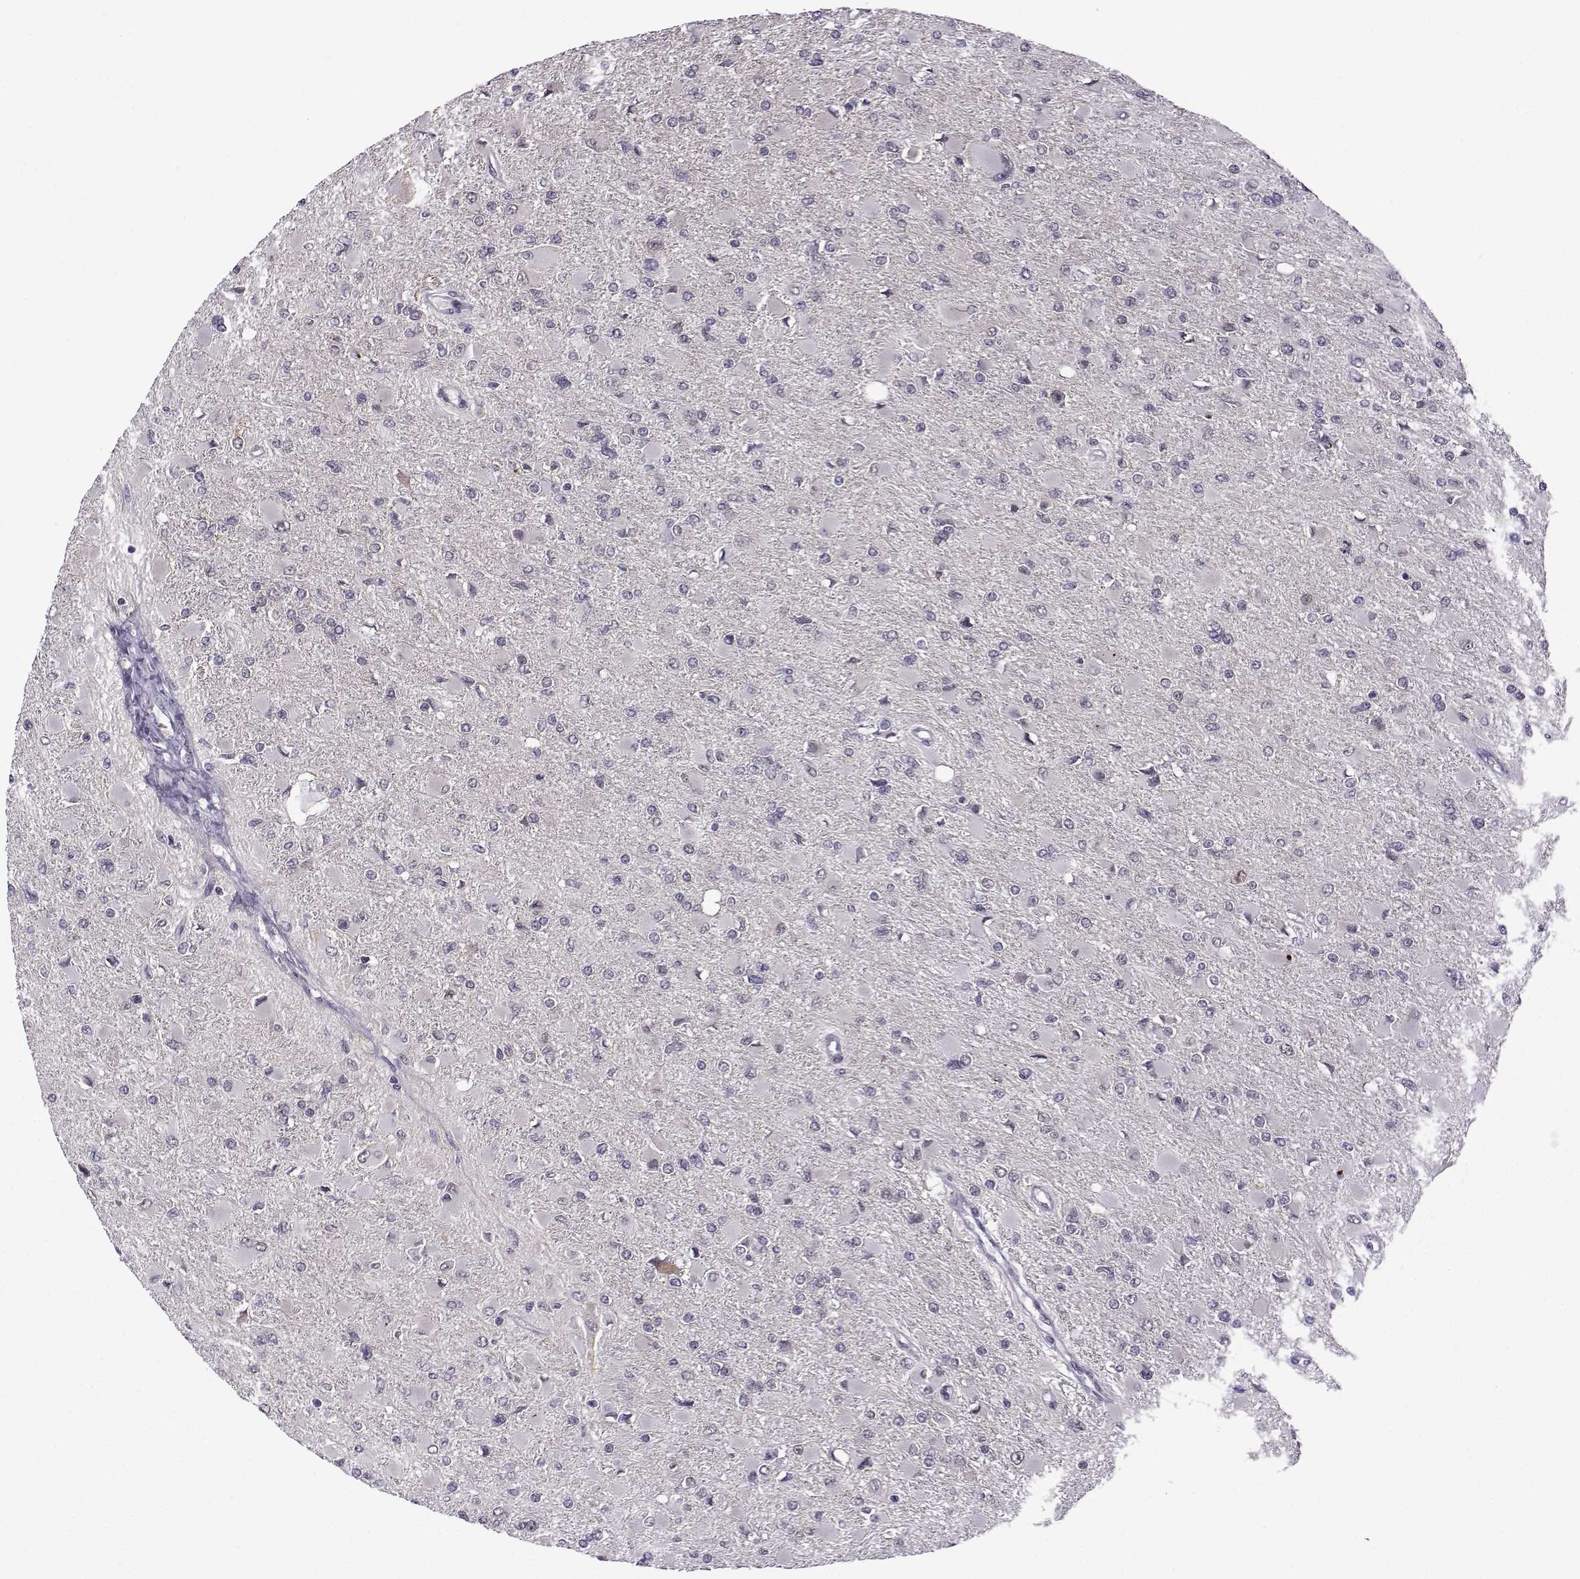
{"staining": {"intensity": "negative", "quantity": "none", "location": "none"}, "tissue": "glioma", "cell_type": "Tumor cells", "image_type": "cancer", "snomed": [{"axis": "morphology", "description": "Glioma, malignant, High grade"}, {"axis": "topography", "description": "Cerebral cortex"}], "caption": "Malignant glioma (high-grade) stained for a protein using IHC exhibits no staining tumor cells.", "gene": "FGF3", "patient": {"sex": "female", "age": 36}}